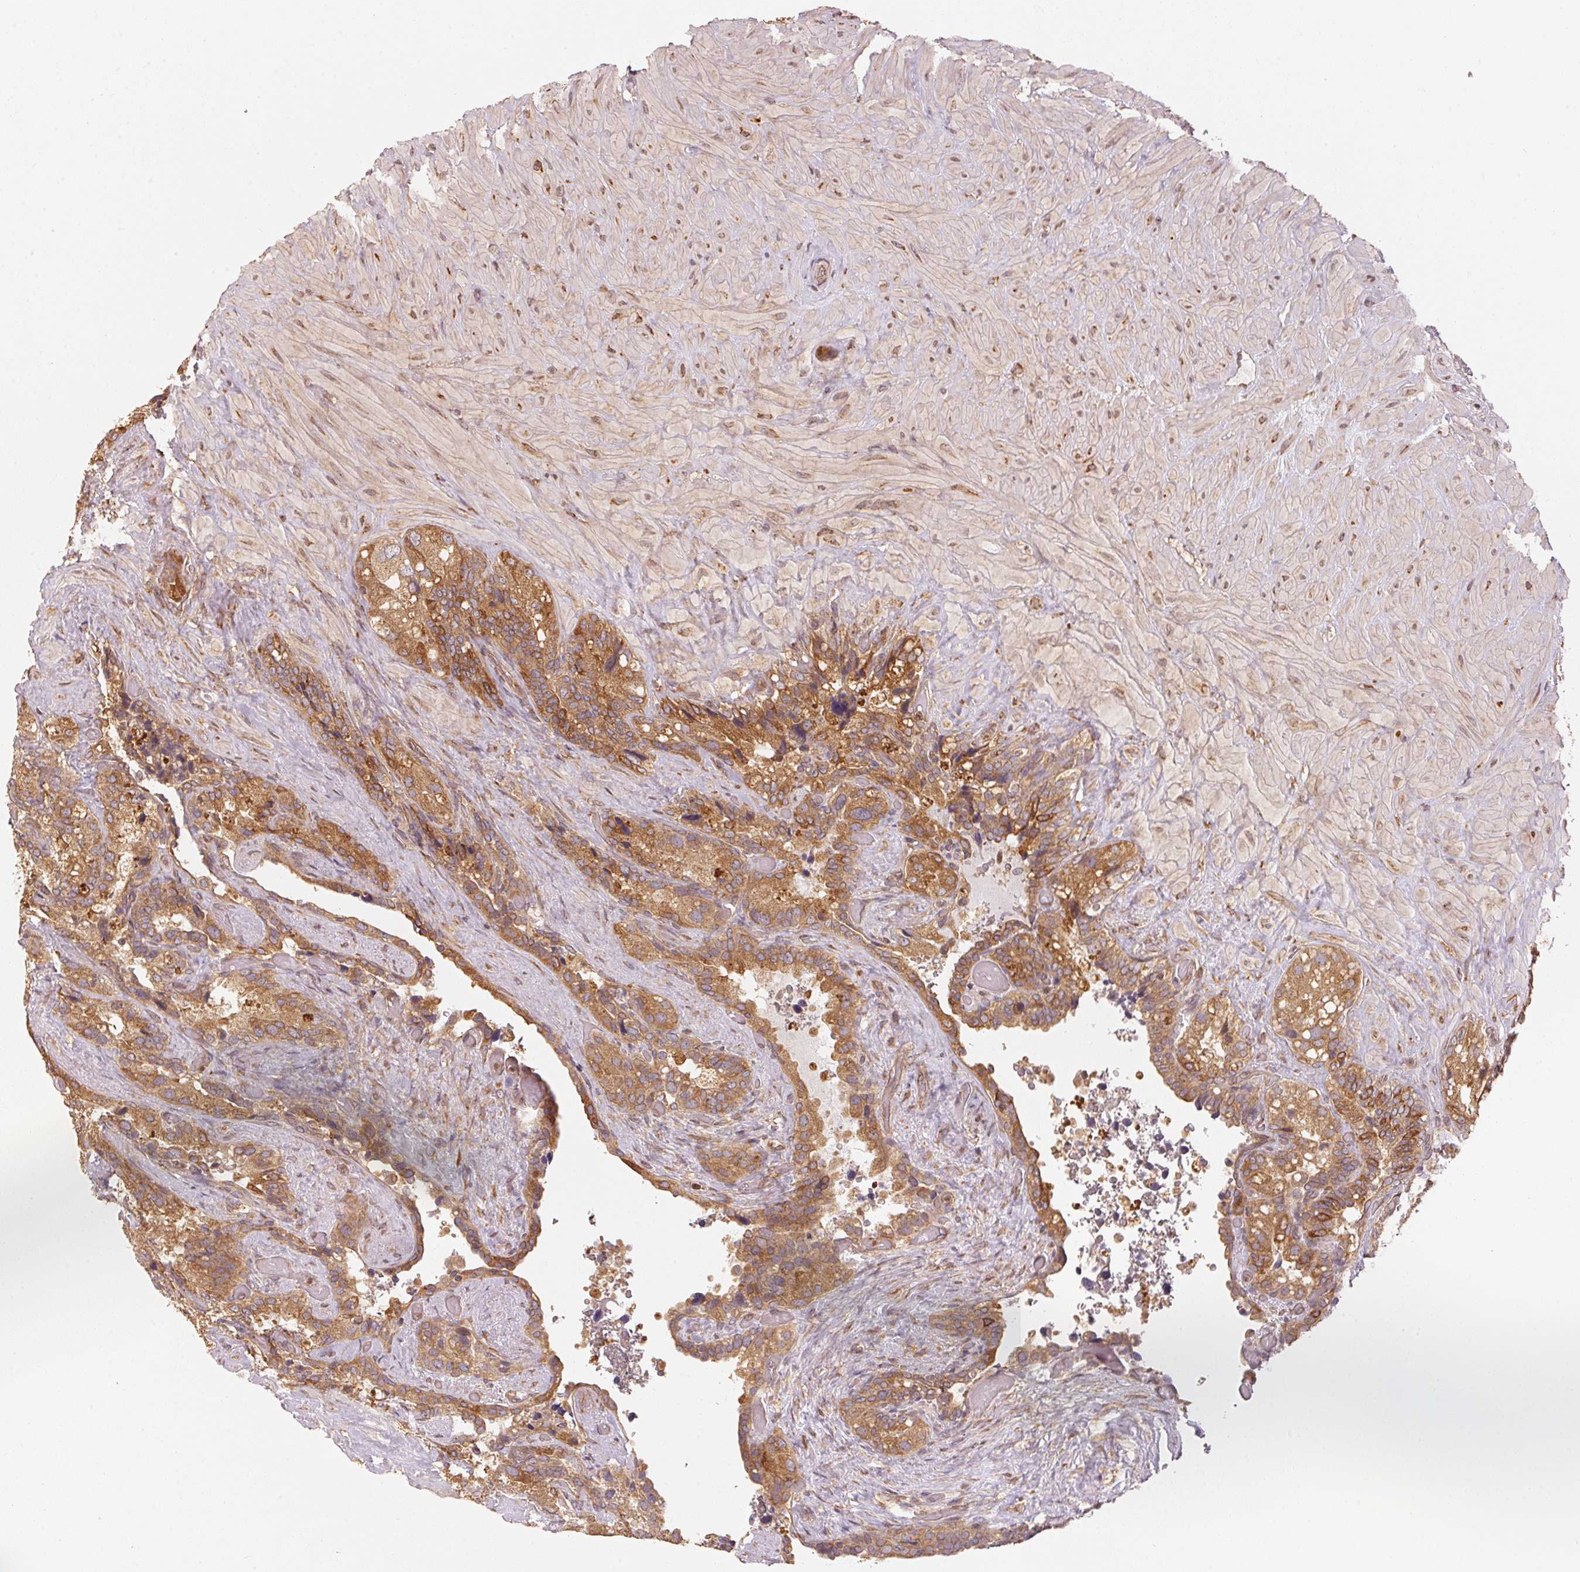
{"staining": {"intensity": "moderate", "quantity": ">75%", "location": "cytoplasmic/membranous"}, "tissue": "seminal vesicle", "cell_type": "Glandular cells", "image_type": "normal", "snomed": [{"axis": "morphology", "description": "Normal tissue, NOS"}, {"axis": "topography", "description": "Seminal veicle"}], "caption": "Benign seminal vesicle was stained to show a protein in brown. There is medium levels of moderate cytoplasmic/membranous expression in about >75% of glandular cells.", "gene": "STRN4", "patient": {"sex": "male", "age": 60}}